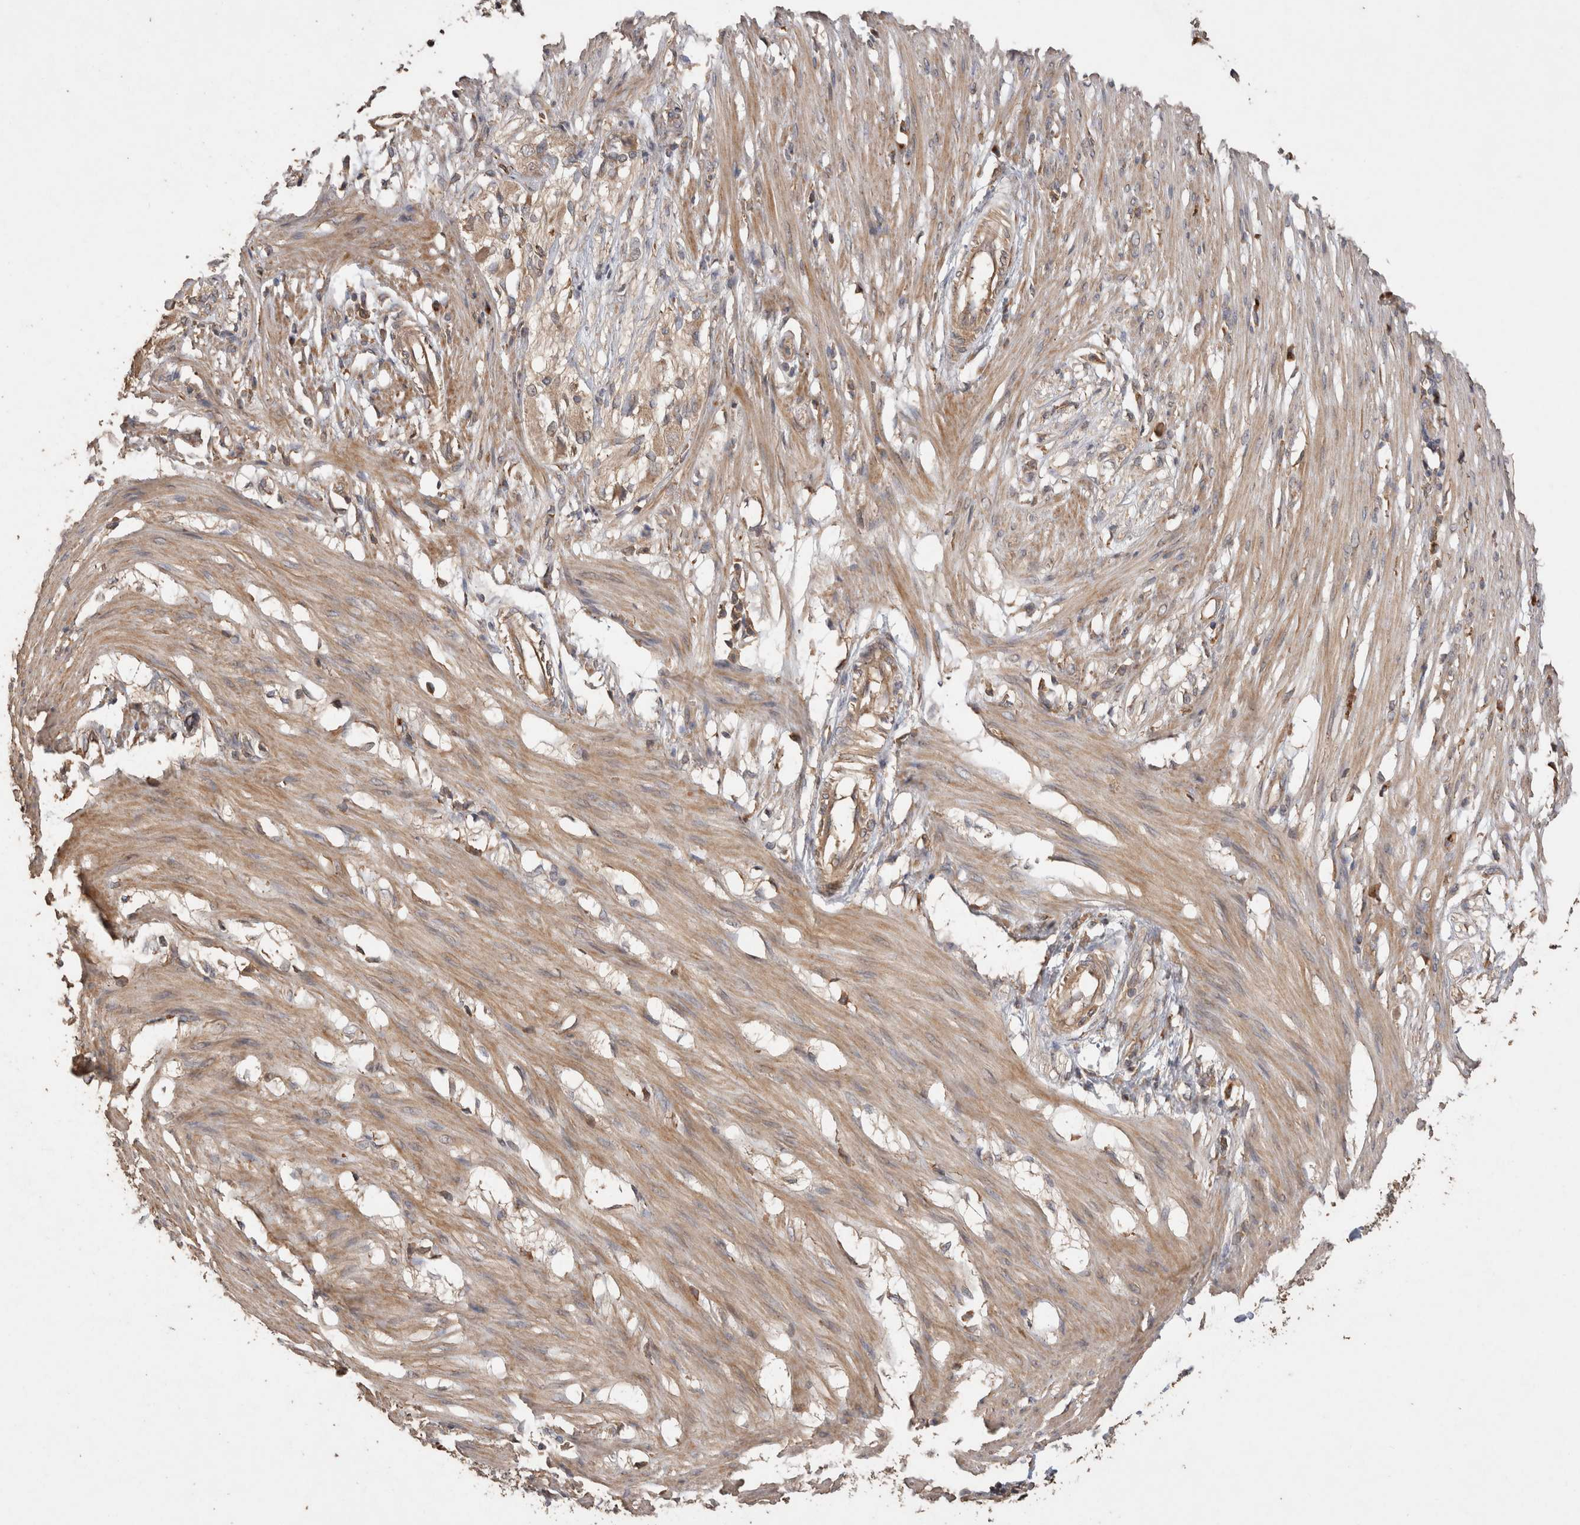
{"staining": {"intensity": "moderate", "quantity": ">75%", "location": "cytoplasmic/membranous"}, "tissue": "smooth muscle", "cell_type": "Smooth muscle cells", "image_type": "normal", "snomed": [{"axis": "morphology", "description": "Normal tissue, NOS"}, {"axis": "morphology", "description": "Adenocarcinoma, NOS"}, {"axis": "topography", "description": "Smooth muscle"}, {"axis": "topography", "description": "Colon"}], "caption": "Brown immunohistochemical staining in benign smooth muscle demonstrates moderate cytoplasmic/membranous staining in approximately >75% of smooth muscle cells.", "gene": "SNX31", "patient": {"sex": "male", "age": 14}}